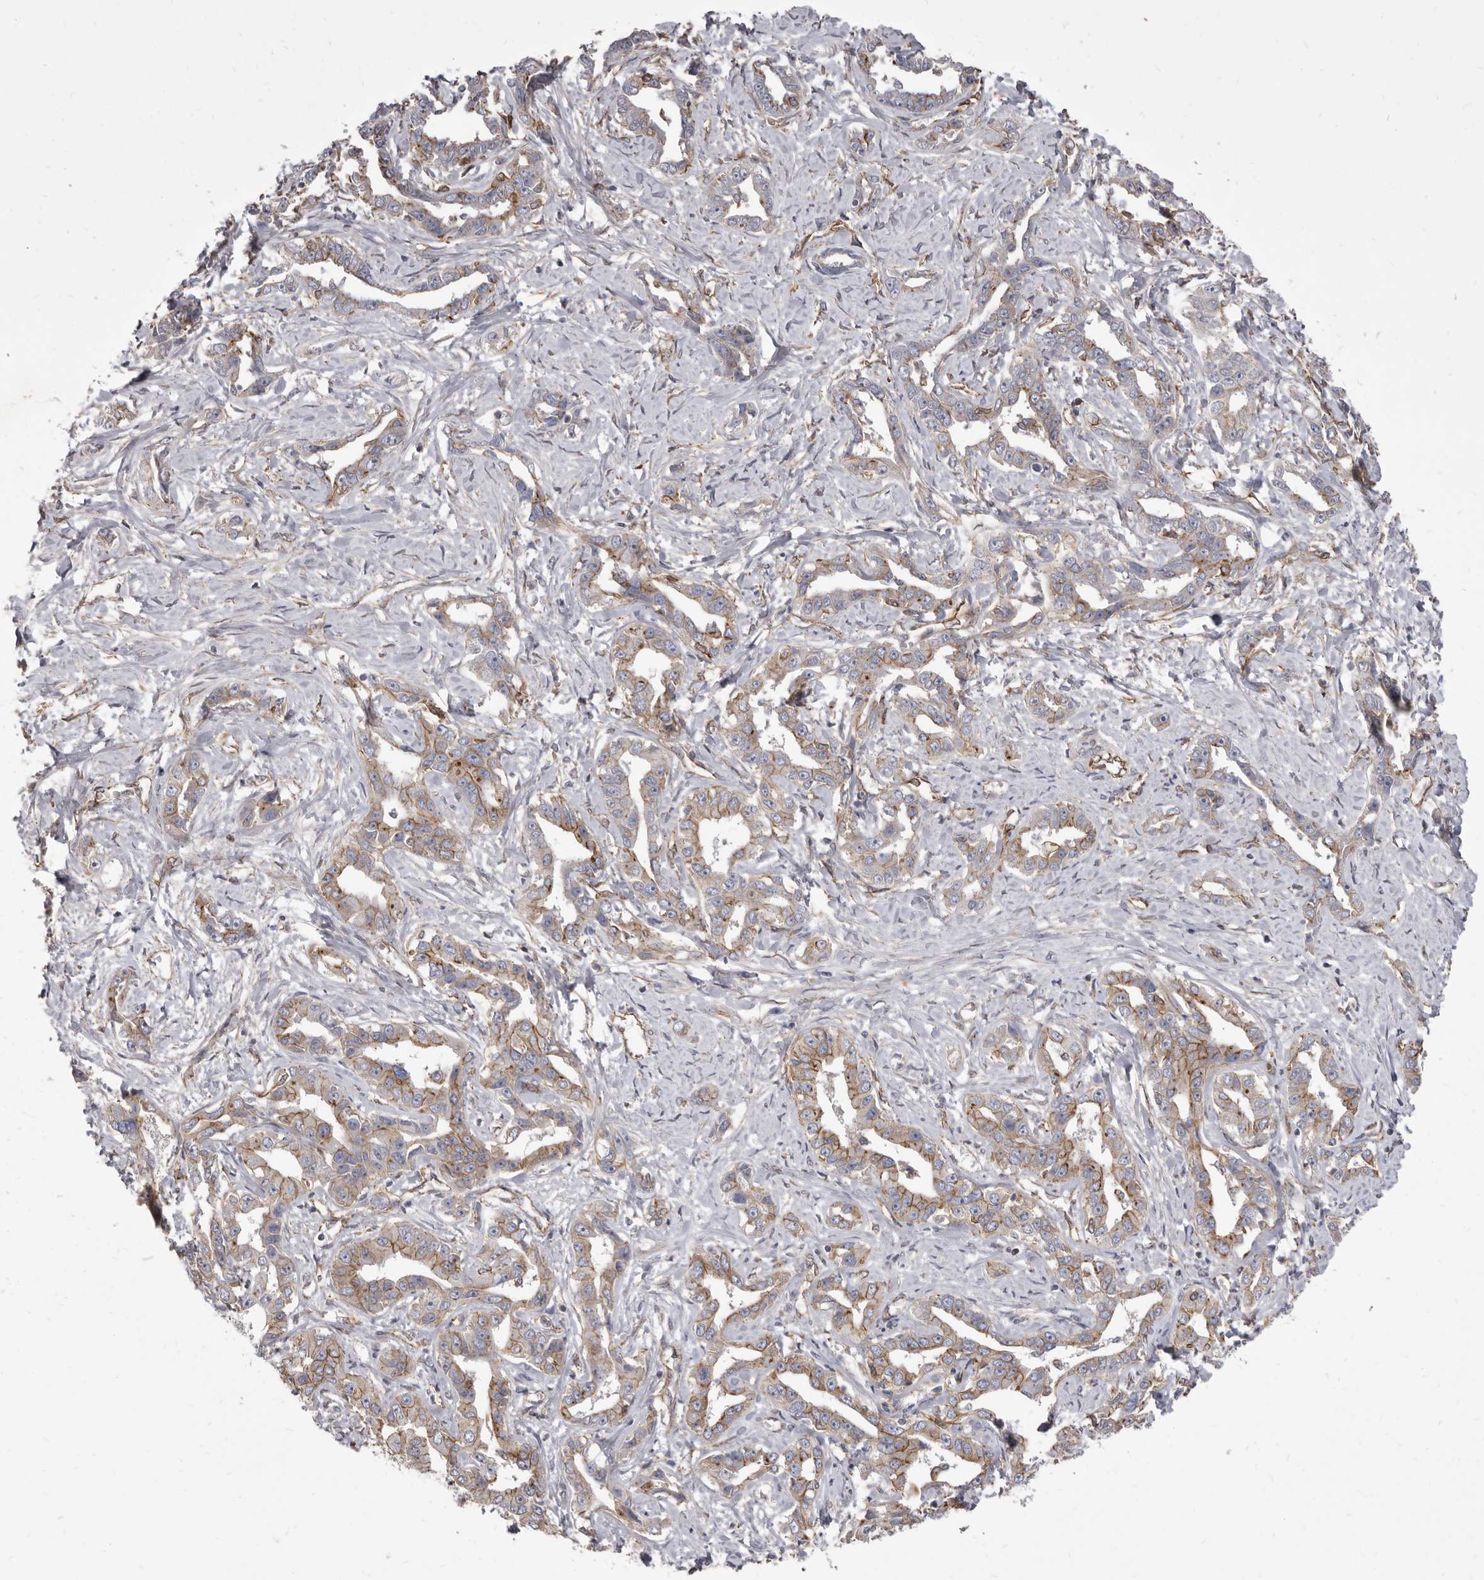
{"staining": {"intensity": "weak", "quantity": ">75%", "location": "cytoplasmic/membranous"}, "tissue": "liver cancer", "cell_type": "Tumor cells", "image_type": "cancer", "snomed": [{"axis": "morphology", "description": "Cholangiocarcinoma"}, {"axis": "topography", "description": "Liver"}], "caption": "Human liver cancer (cholangiocarcinoma) stained for a protein (brown) demonstrates weak cytoplasmic/membranous positive expression in about >75% of tumor cells.", "gene": "P2RX6", "patient": {"sex": "male", "age": 59}}